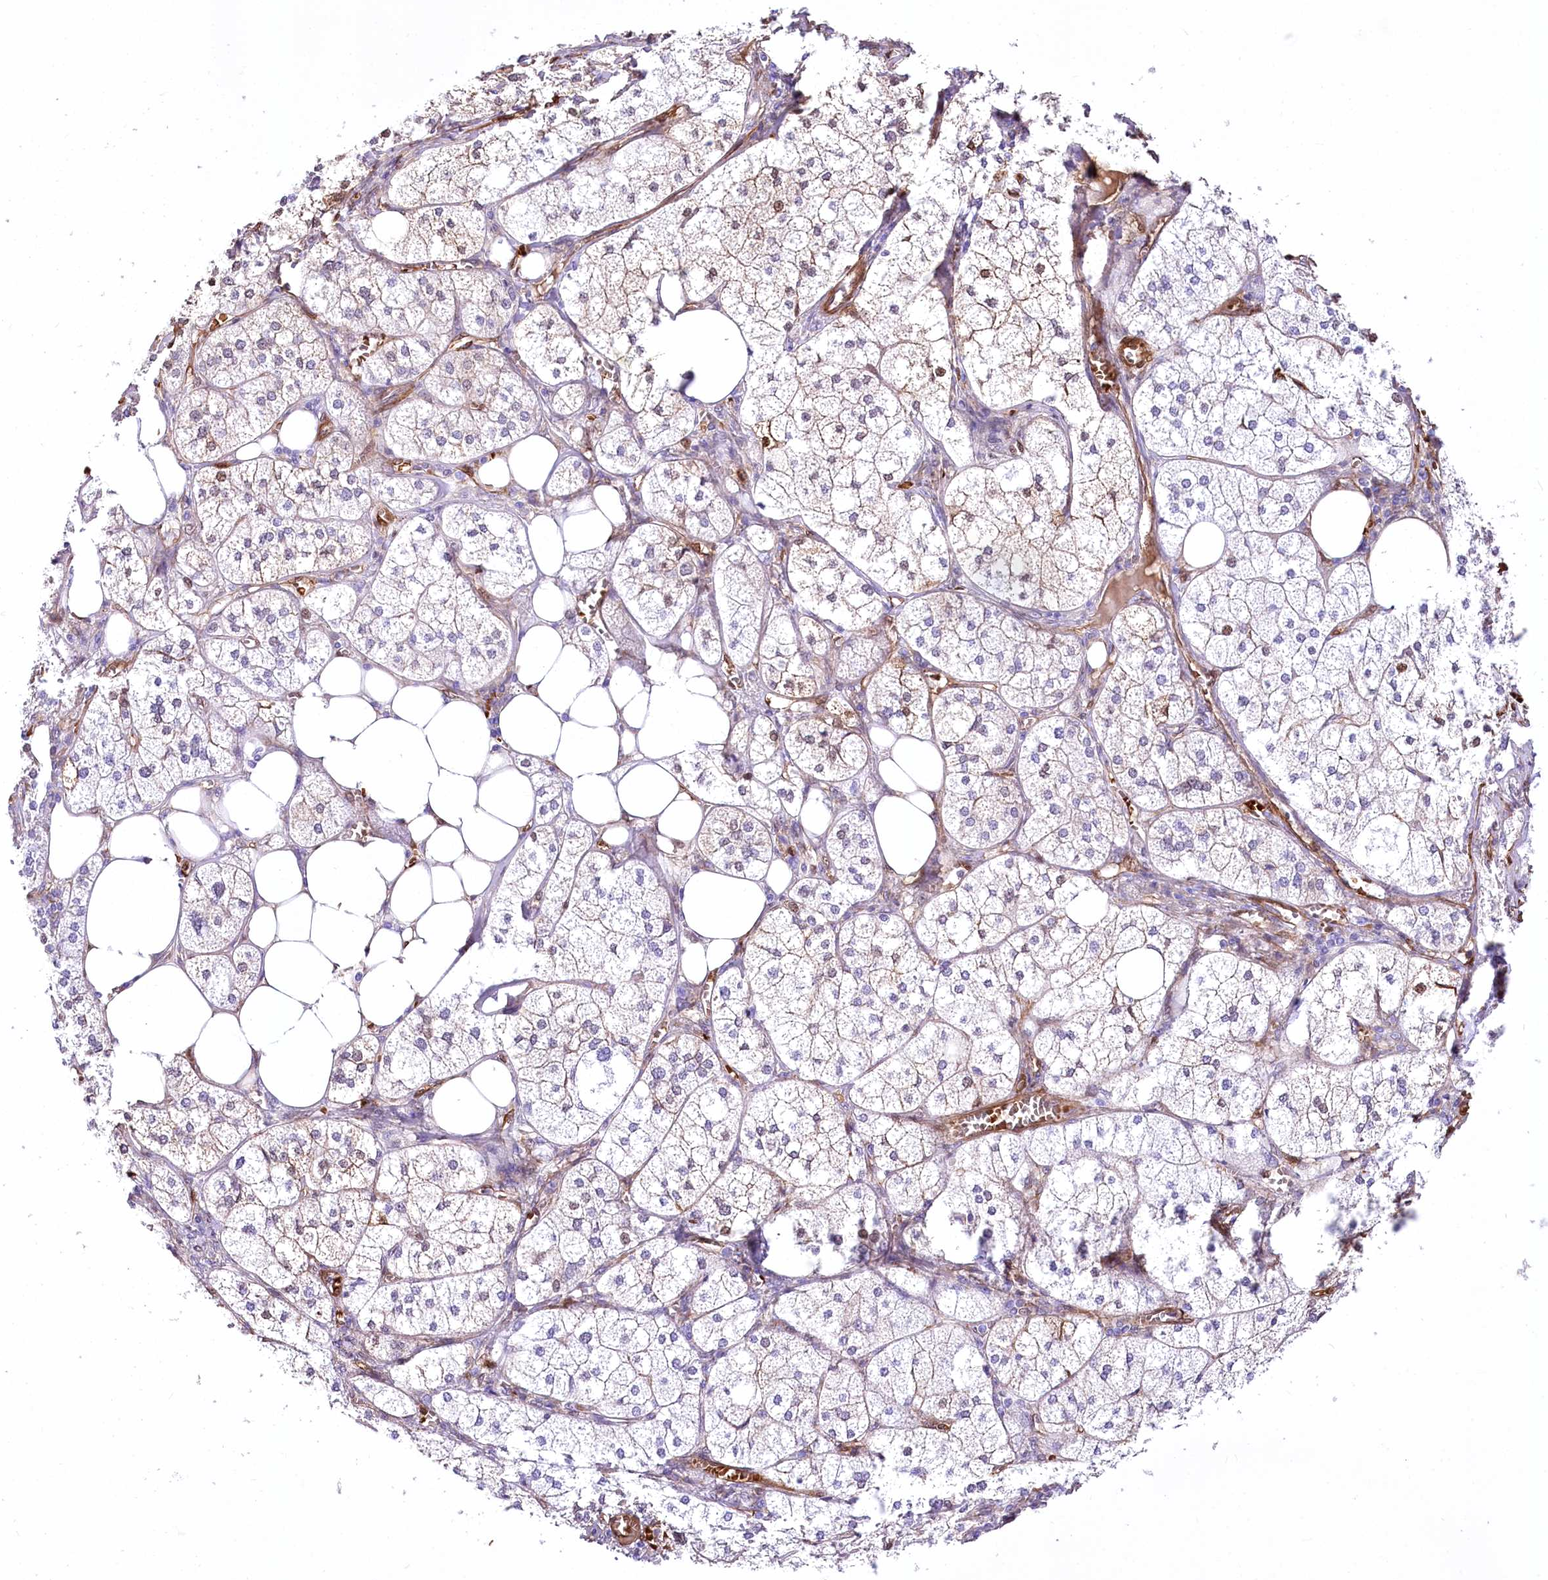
{"staining": {"intensity": "moderate", "quantity": "<25%", "location": "nuclear"}, "tissue": "adrenal gland", "cell_type": "Glandular cells", "image_type": "normal", "snomed": [{"axis": "morphology", "description": "Normal tissue, NOS"}, {"axis": "topography", "description": "Adrenal gland"}], "caption": "This image demonstrates benign adrenal gland stained with IHC to label a protein in brown. The nuclear of glandular cells show moderate positivity for the protein. Nuclei are counter-stained blue.", "gene": "PTMS", "patient": {"sex": "female", "age": 61}}